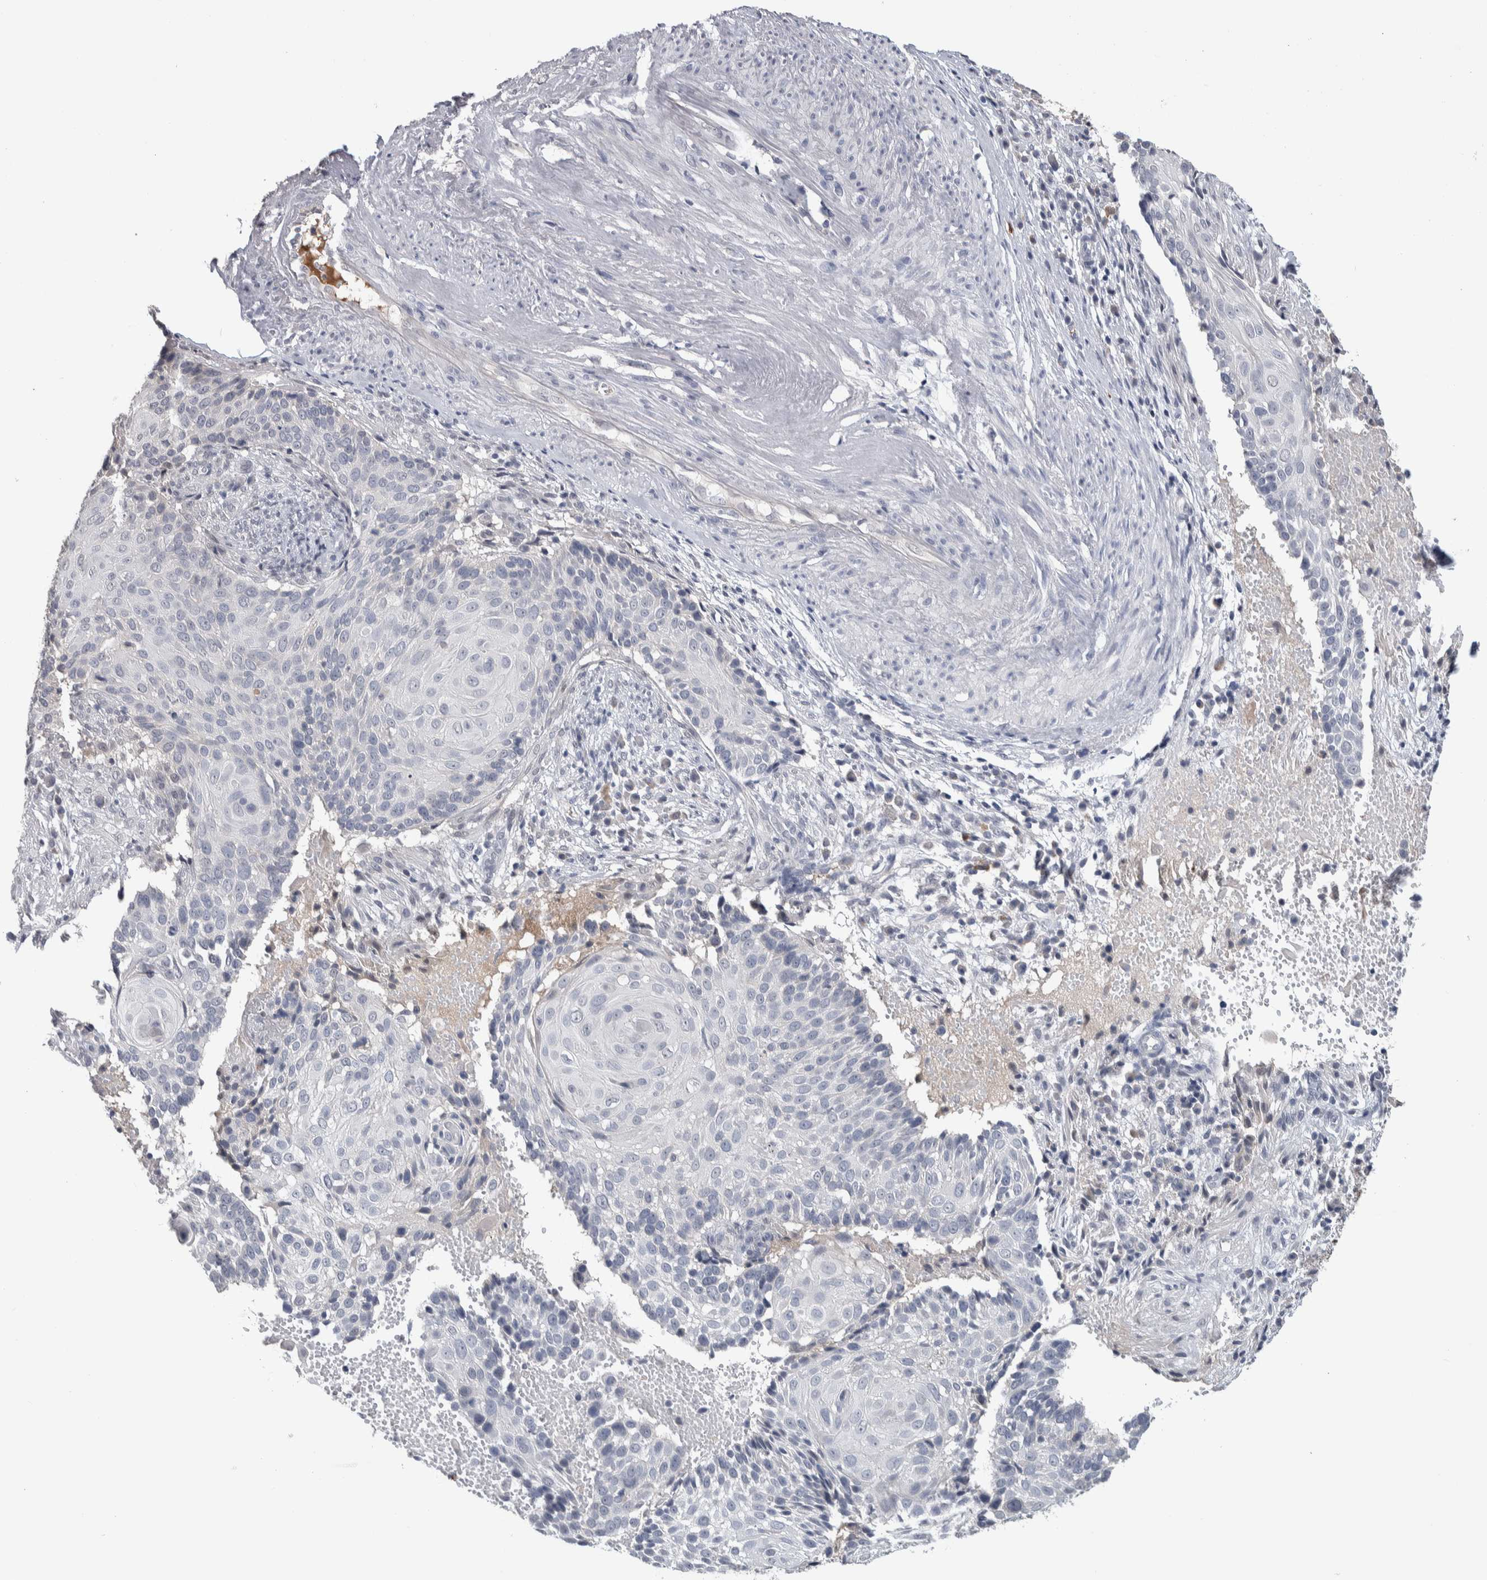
{"staining": {"intensity": "negative", "quantity": "none", "location": "none"}, "tissue": "cervical cancer", "cell_type": "Tumor cells", "image_type": "cancer", "snomed": [{"axis": "morphology", "description": "Squamous cell carcinoma, NOS"}, {"axis": "topography", "description": "Cervix"}], "caption": "DAB (3,3'-diaminobenzidine) immunohistochemical staining of squamous cell carcinoma (cervical) displays no significant positivity in tumor cells. (IHC, brightfield microscopy, high magnification).", "gene": "TMEM102", "patient": {"sex": "female", "age": 74}}